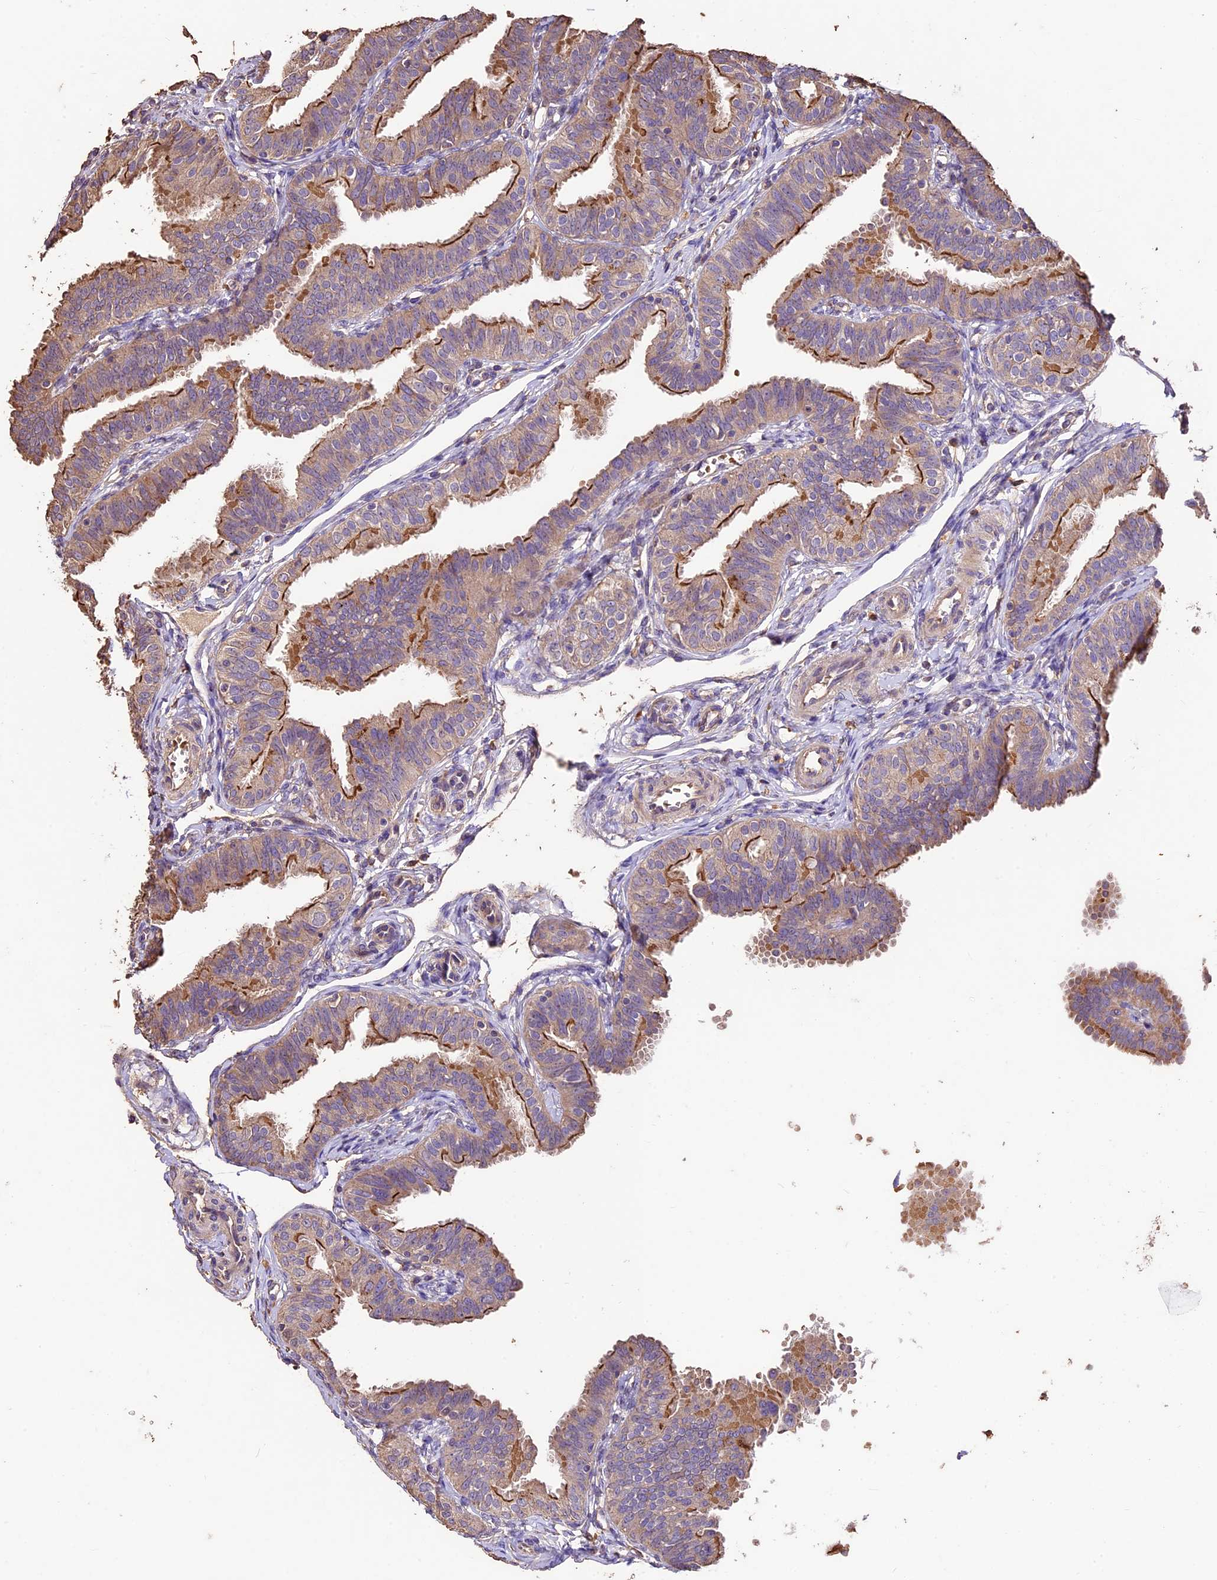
{"staining": {"intensity": "moderate", "quantity": ">75%", "location": "cytoplasmic/membranous"}, "tissue": "fallopian tube", "cell_type": "Glandular cells", "image_type": "normal", "snomed": [{"axis": "morphology", "description": "Normal tissue, NOS"}, {"axis": "topography", "description": "Fallopian tube"}], "caption": "Brown immunohistochemical staining in benign human fallopian tube exhibits moderate cytoplasmic/membranous expression in about >75% of glandular cells.", "gene": "CRLF1", "patient": {"sex": "female", "age": 35}}